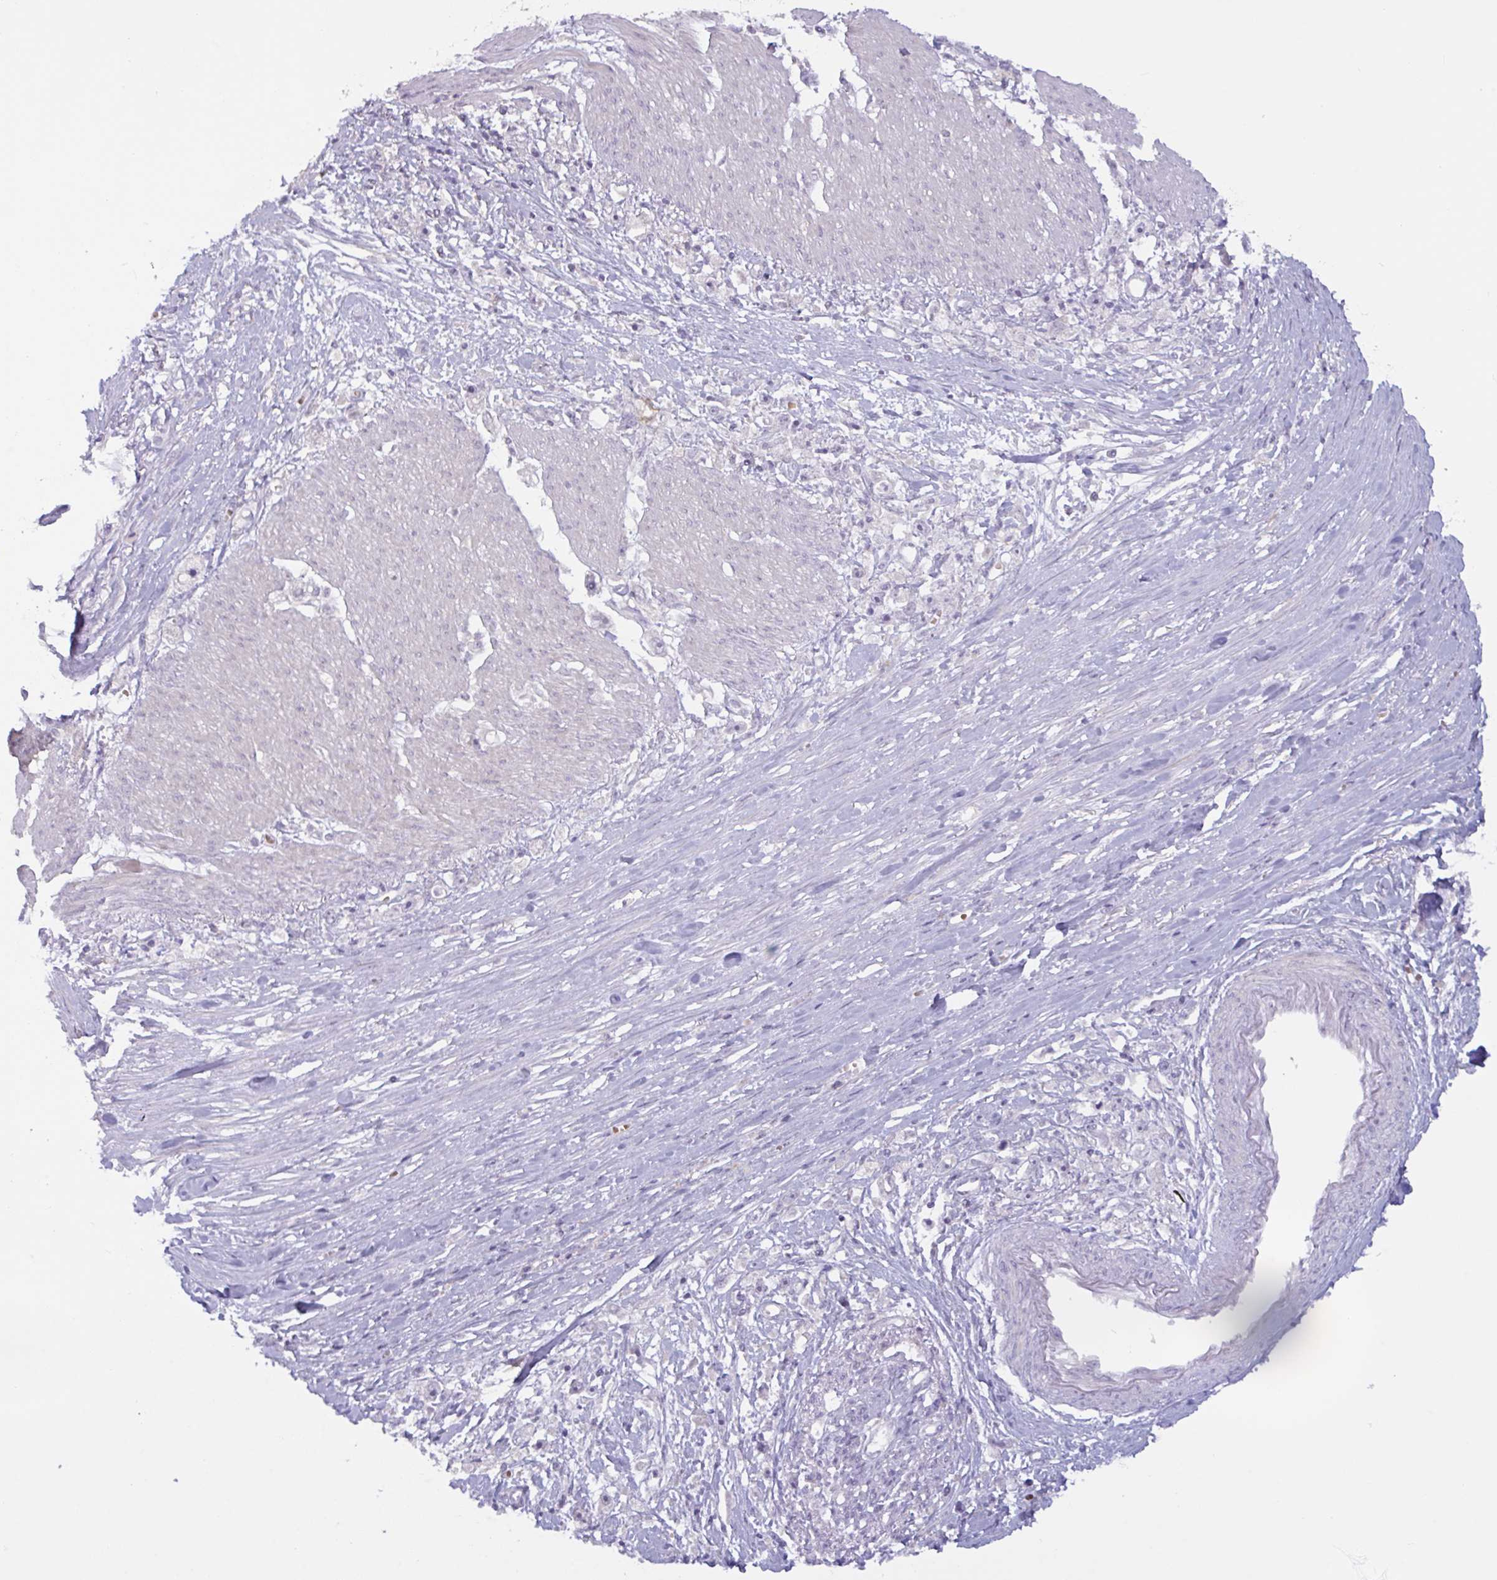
{"staining": {"intensity": "negative", "quantity": "none", "location": "none"}, "tissue": "stomach cancer", "cell_type": "Tumor cells", "image_type": "cancer", "snomed": [{"axis": "morphology", "description": "Adenocarcinoma, NOS"}, {"axis": "topography", "description": "Stomach"}], "caption": "This histopathology image is of stomach adenocarcinoma stained with immunohistochemistry (IHC) to label a protein in brown with the nuclei are counter-stained blue. There is no expression in tumor cells. (IHC, brightfield microscopy, high magnification).", "gene": "RFPL4B", "patient": {"sex": "female", "age": 59}}